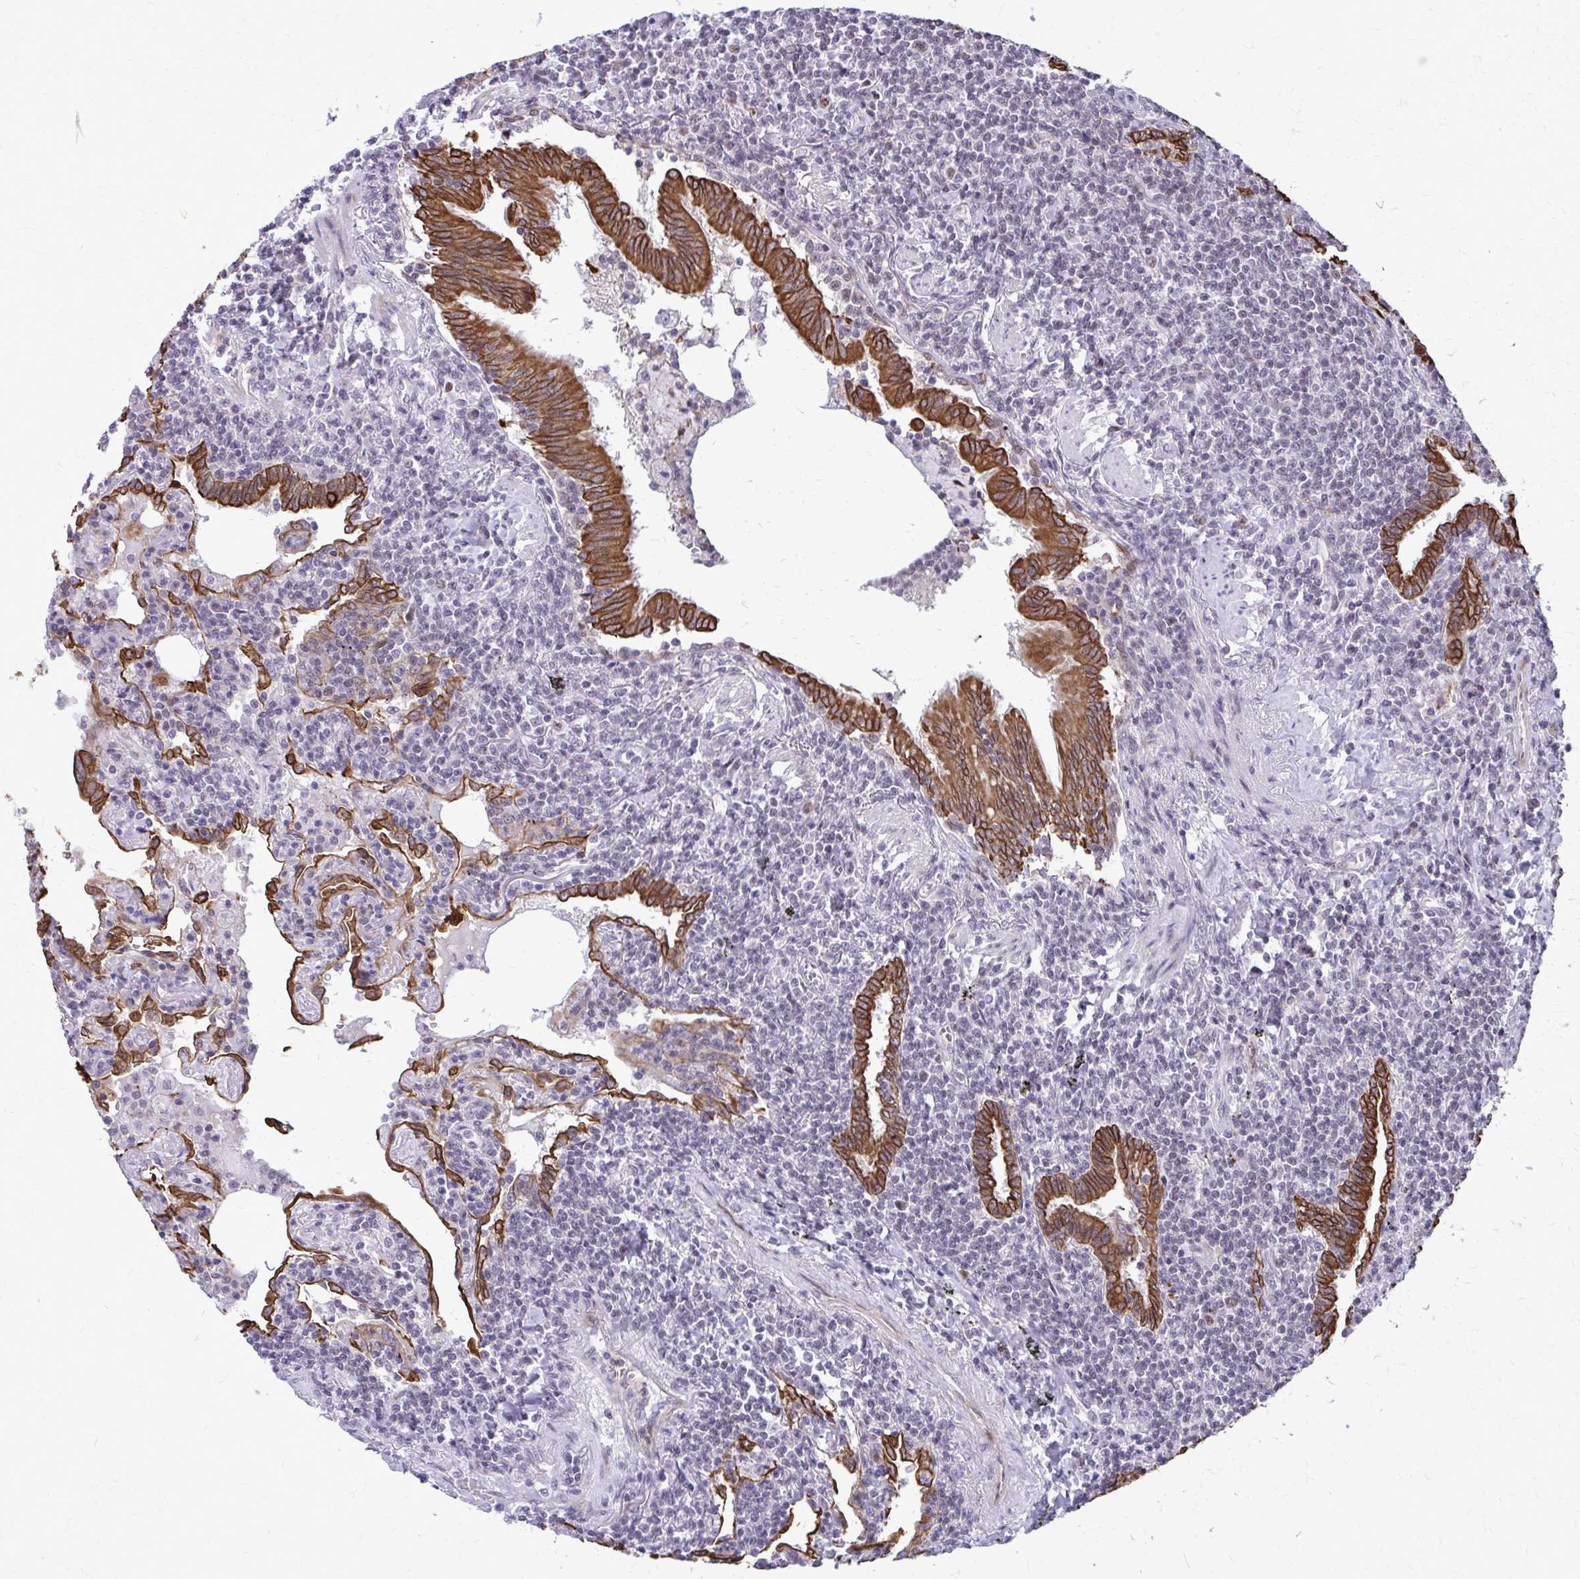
{"staining": {"intensity": "negative", "quantity": "none", "location": "none"}, "tissue": "lymphoma", "cell_type": "Tumor cells", "image_type": "cancer", "snomed": [{"axis": "morphology", "description": "Malignant lymphoma, non-Hodgkin's type, Low grade"}, {"axis": "topography", "description": "Lung"}], "caption": "This is an immunohistochemistry (IHC) histopathology image of human lymphoma. There is no positivity in tumor cells.", "gene": "ANKRD30B", "patient": {"sex": "female", "age": 71}}